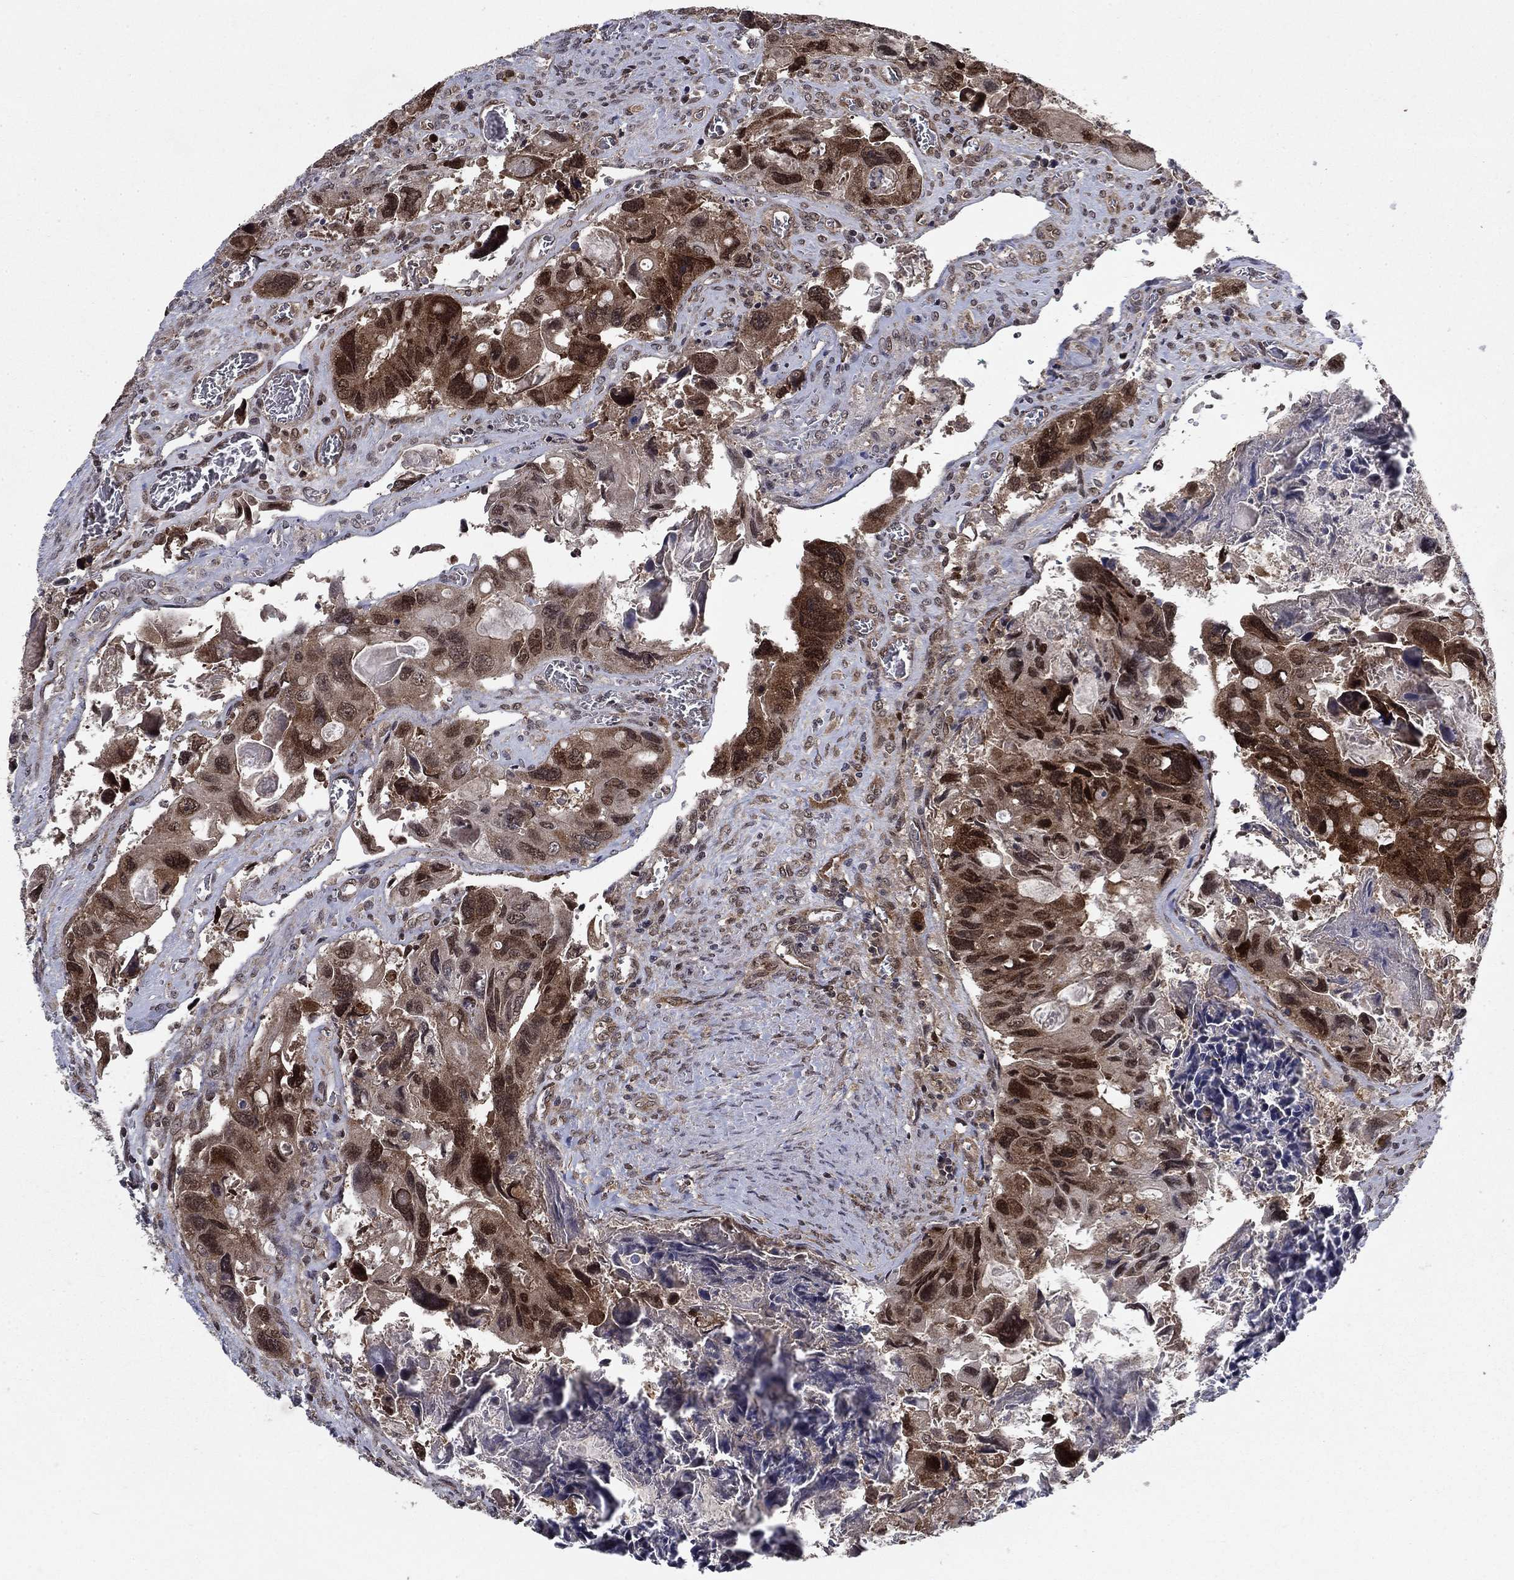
{"staining": {"intensity": "strong", "quantity": "25%-75%", "location": "nuclear"}, "tissue": "colorectal cancer", "cell_type": "Tumor cells", "image_type": "cancer", "snomed": [{"axis": "morphology", "description": "Adenocarcinoma, NOS"}, {"axis": "topography", "description": "Rectum"}], "caption": "This is a photomicrograph of IHC staining of adenocarcinoma (colorectal), which shows strong expression in the nuclear of tumor cells.", "gene": "DNAJA1", "patient": {"sex": "male", "age": 62}}